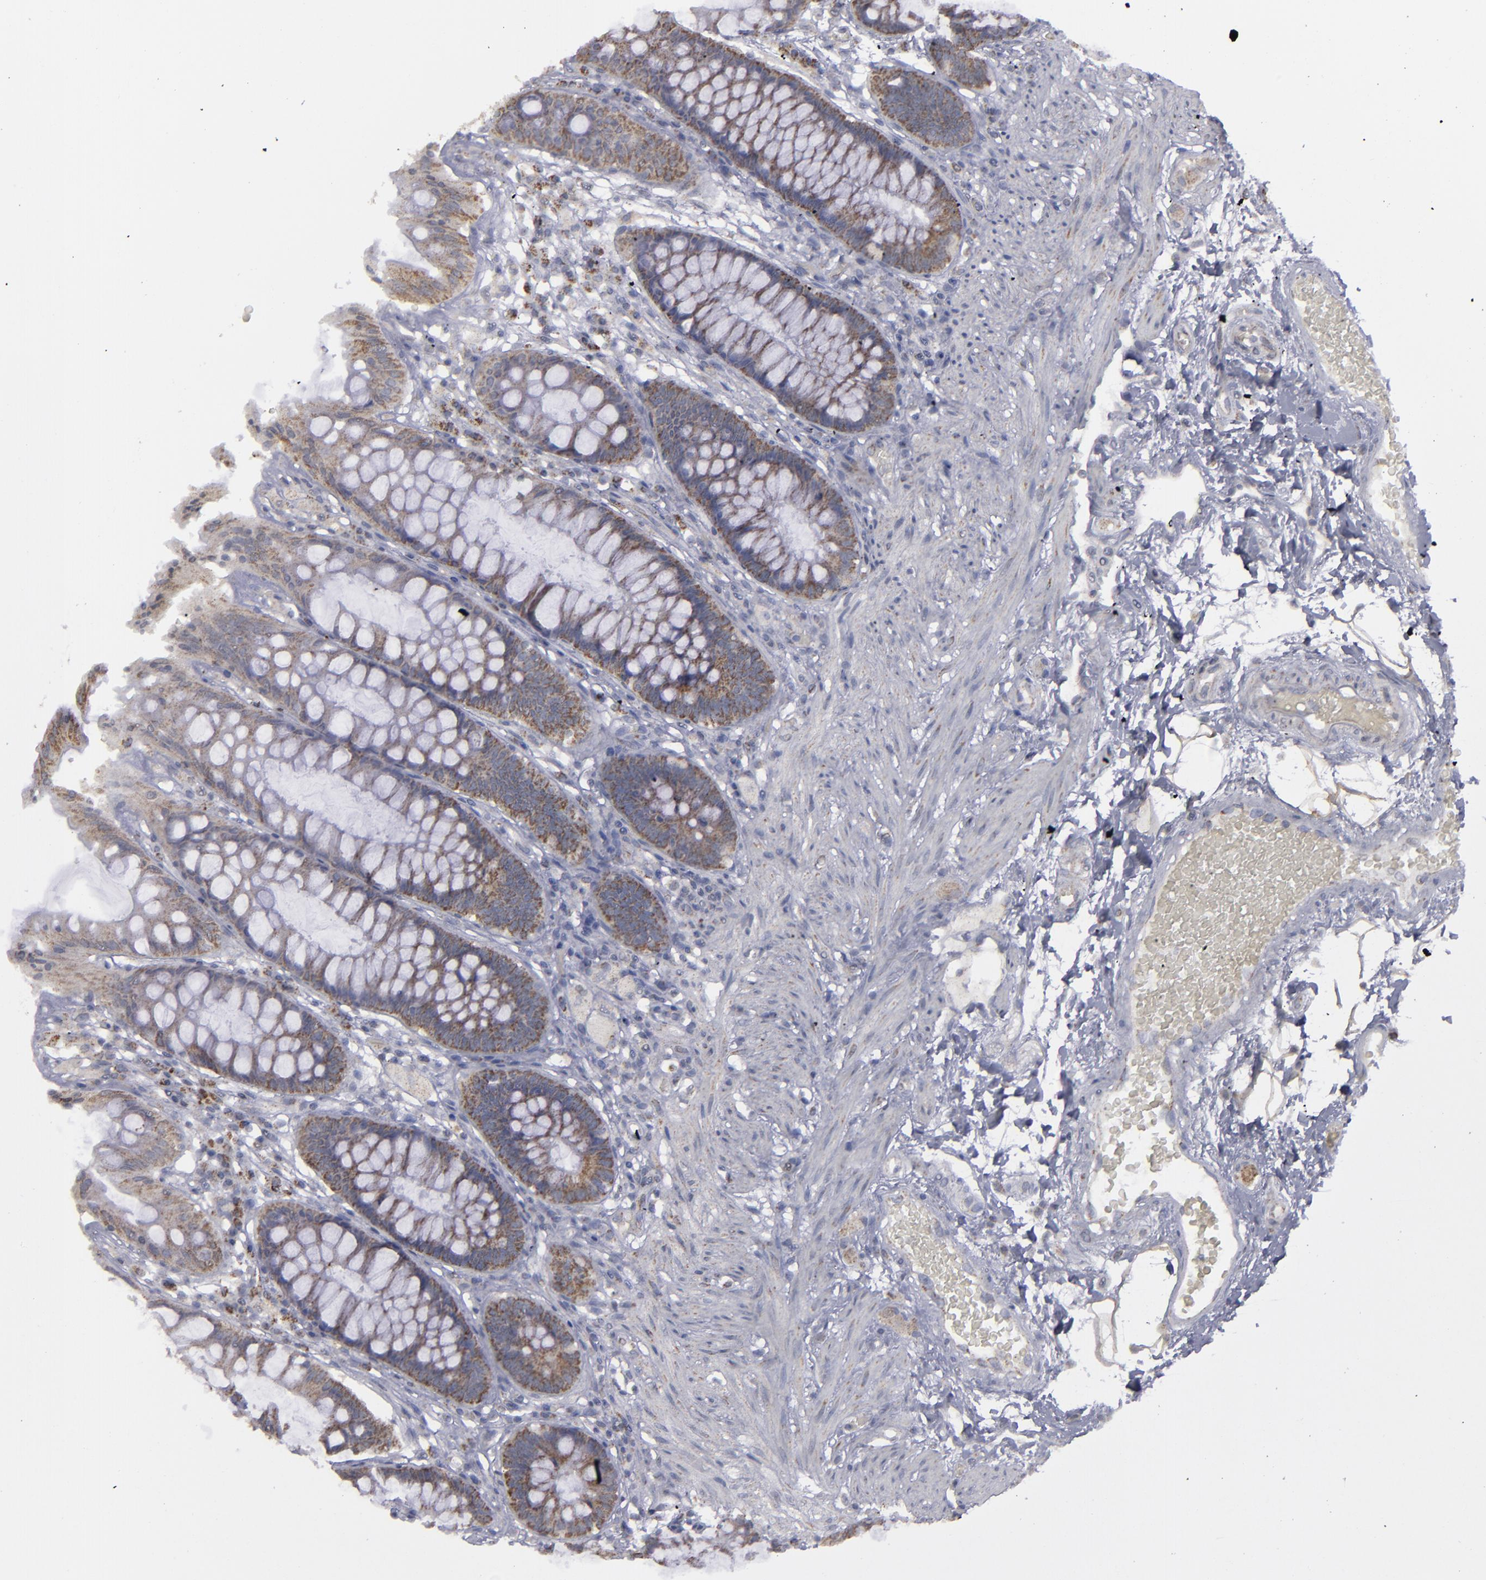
{"staining": {"intensity": "moderate", "quantity": ">75%", "location": "cytoplasmic/membranous"}, "tissue": "rectum", "cell_type": "Glandular cells", "image_type": "normal", "snomed": [{"axis": "morphology", "description": "Normal tissue, NOS"}, {"axis": "topography", "description": "Rectum"}], "caption": "Rectum stained with DAB (3,3'-diaminobenzidine) IHC exhibits medium levels of moderate cytoplasmic/membranous expression in approximately >75% of glandular cells. (DAB (3,3'-diaminobenzidine) IHC with brightfield microscopy, high magnification).", "gene": "MYOM2", "patient": {"sex": "female", "age": 46}}